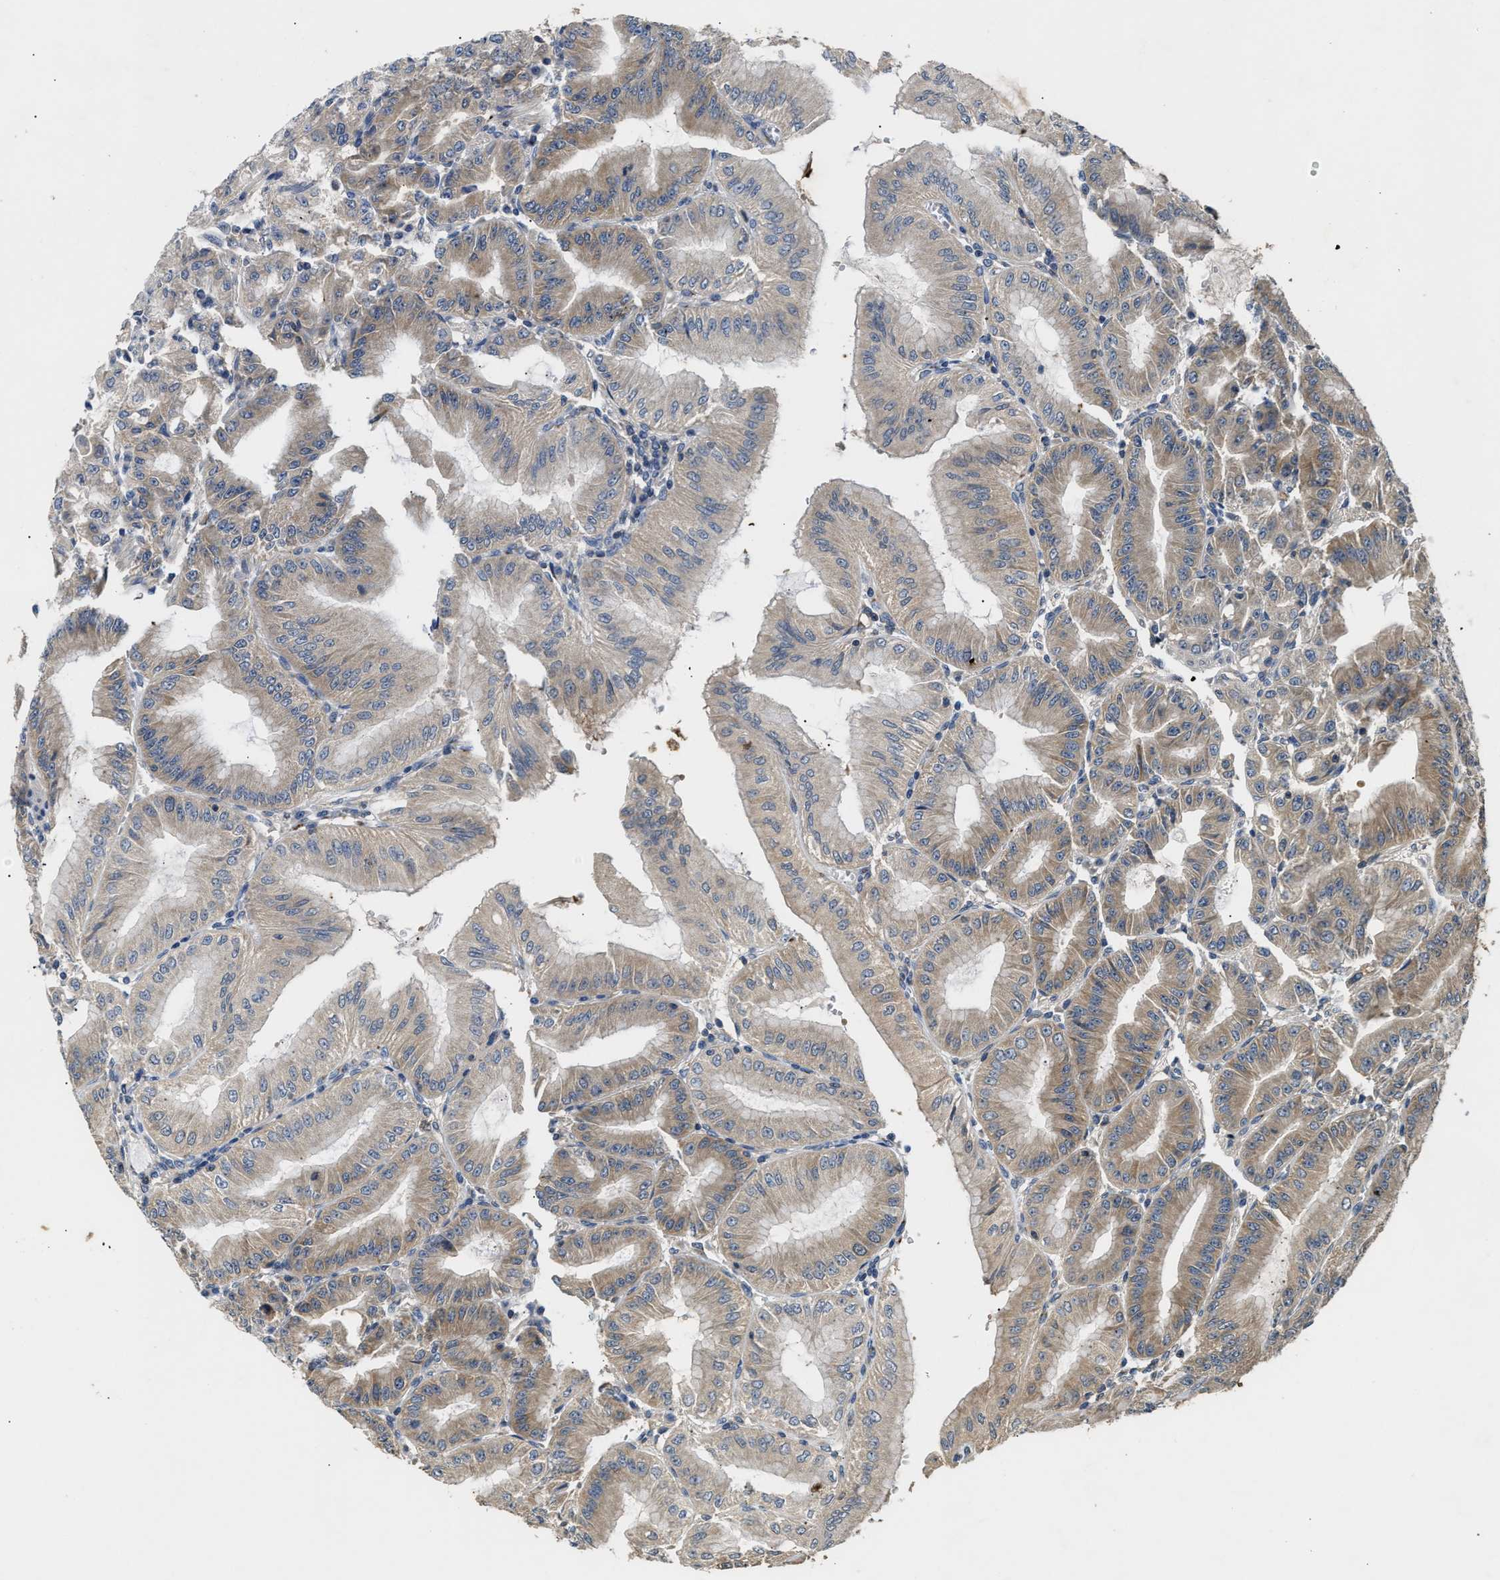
{"staining": {"intensity": "moderate", "quantity": ">75%", "location": "cytoplasmic/membranous"}, "tissue": "stomach", "cell_type": "Glandular cells", "image_type": "normal", "snomed": [{"axis": "morphology", "description": "Normal tissue, NOS"}, {"axis": "topography", "description": "Stomach, lower"}], "caption": "A medium amount of moderate cytoplasmic/membranous staining is appreciated in approximately >75% of glandular cells in benign stomach.", "gene": "CHUK", "patient": {"sex": "male", "age": 71}}